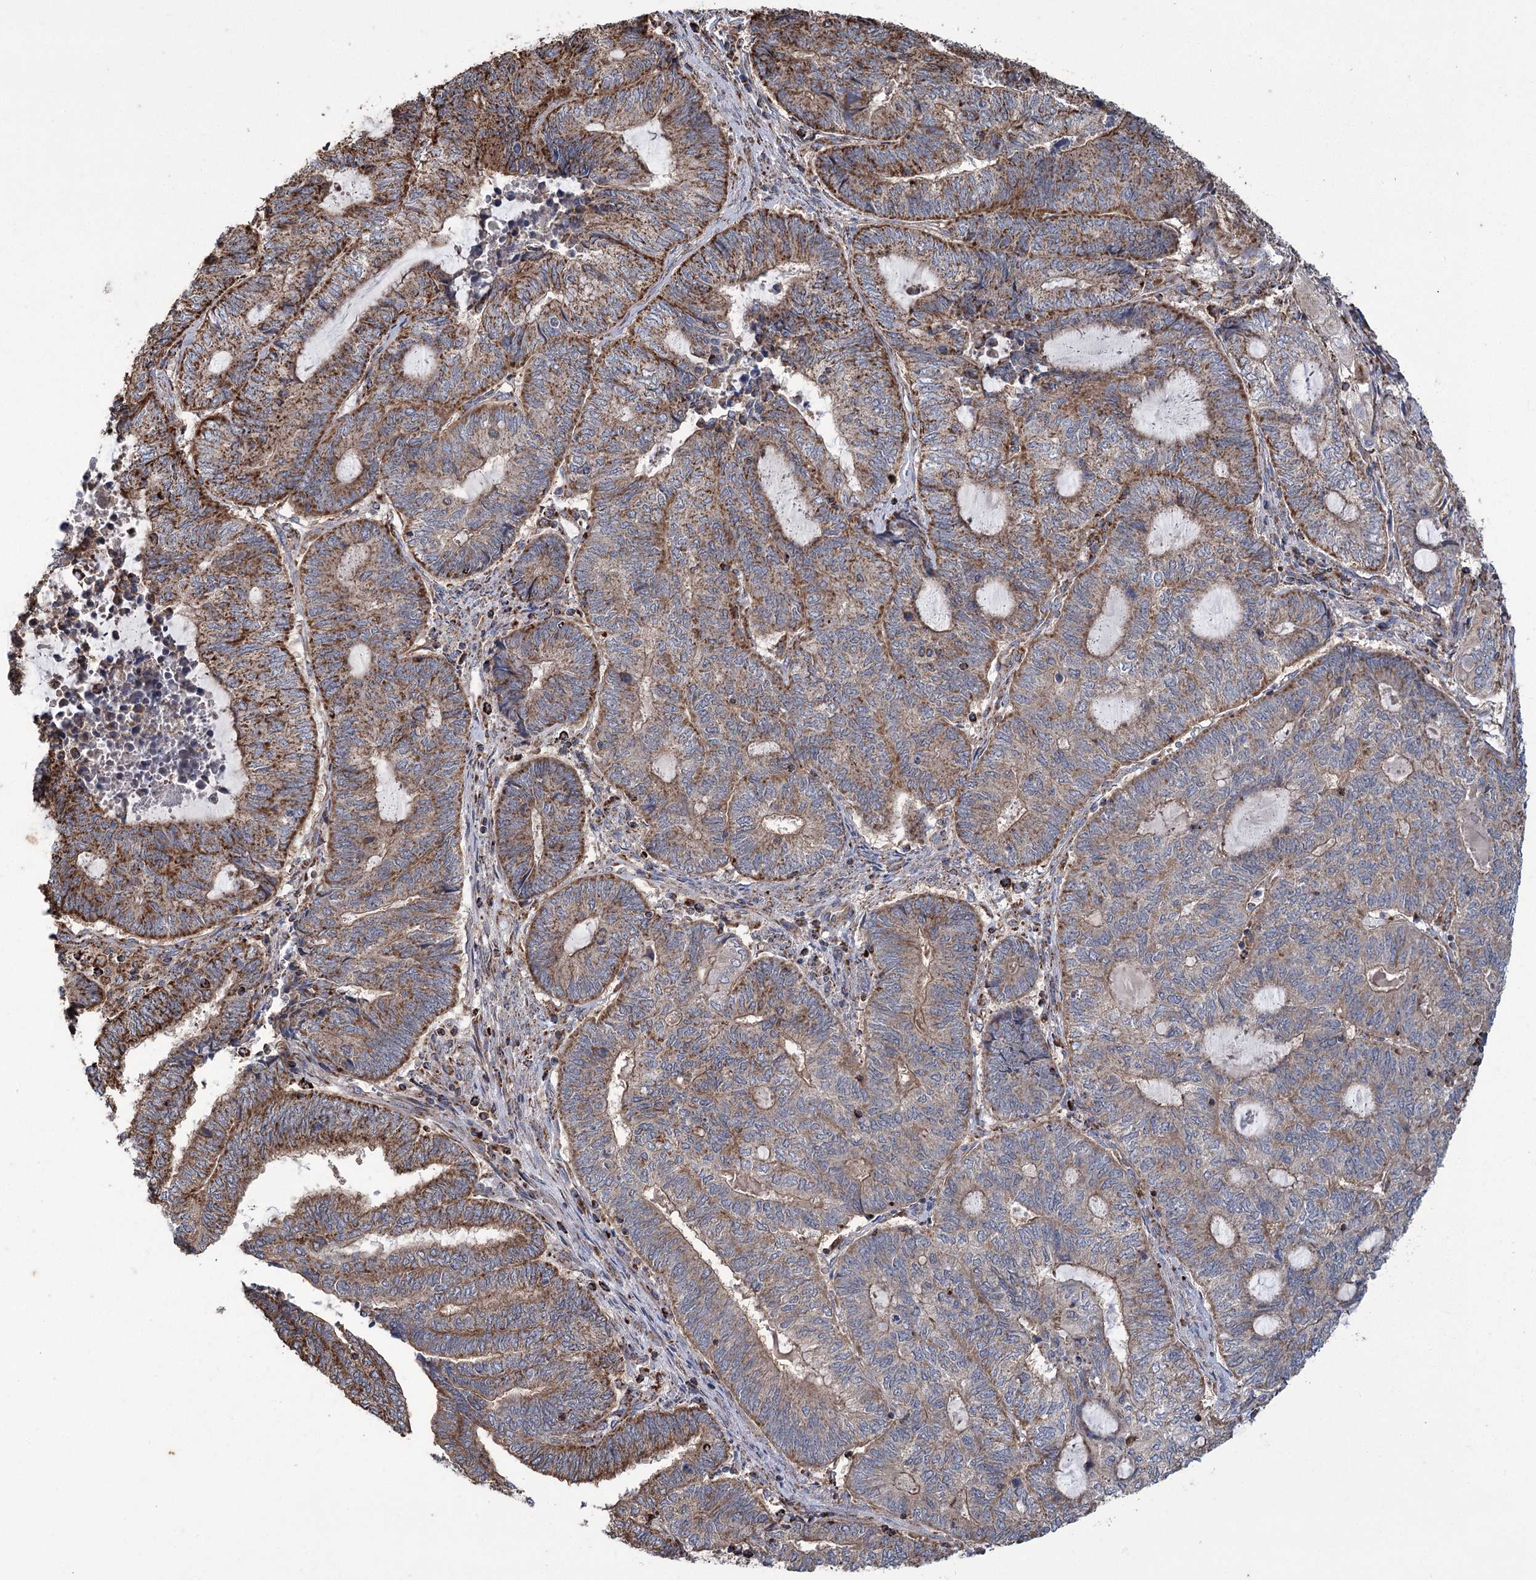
{"staining": {"intensity": "moderate", "quantity": ">75%", "location": "cytoplasmic/membranous"}, "tissue": "endometrial cancer", "cell_type": "Tumor cells", "image_type": "cancer", "snomed": [{"axis": "morphology", "description": "Adenocarcinoma, NOS"}, {"axis": "topography", "description": "Uterus"}, {"axis": "topography", "description": "Endometrium"}], "caption": "Immunohistochemical staining of human endometrial cancer exhibits medium levels of moderate cytoplasmic/membranous protein staining in approximately >75% of tumor cells.", "gene": "CARD19", "patient": {"sex": "female", "age": 70}}